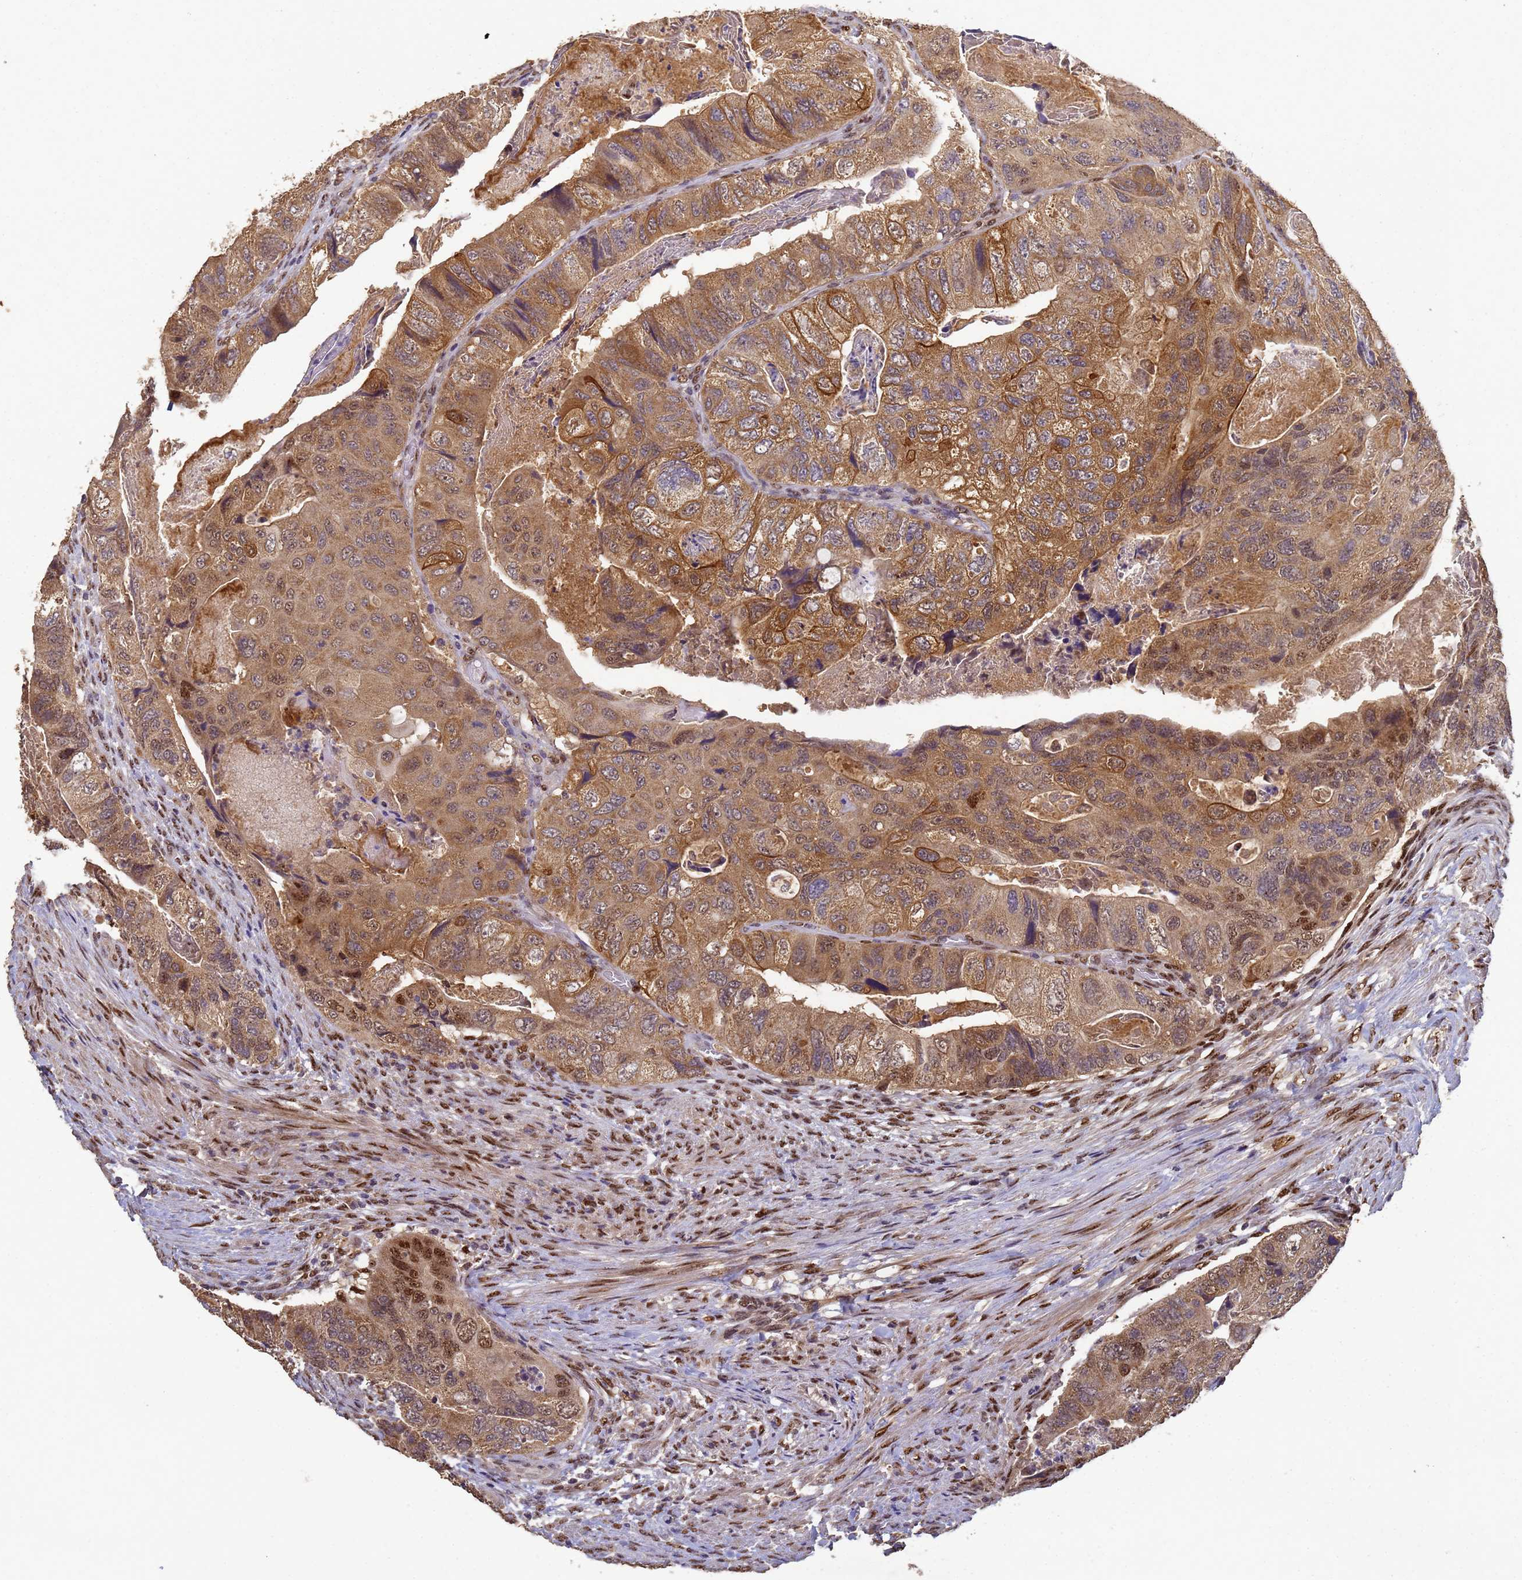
{"staining": {"intensity": "moderate", "quantity": ">75%", "location": "cytoplasmic/membranous,nuclear"}, "tissue": "colorectal cancer", "cell_type": "Tumor cells", "image_type": "cancer", "snomed": [{"axis": "morphology", "description": "Adenocarcinoma, NOS"}, {"axis": "topography", "description": "Rectum"}], "caption": "The image demonstrates a brown stain indicating the presence of a protein in the cytoplasmic/membranous and nuclear of tumor cells in colorectal cancer (adenocarcinoma). (DAB IHC, brown staining for protein, blue staining for nuclei).", "gene": "SECISBP2", "patient": {"sex": "male", "age": 63}}